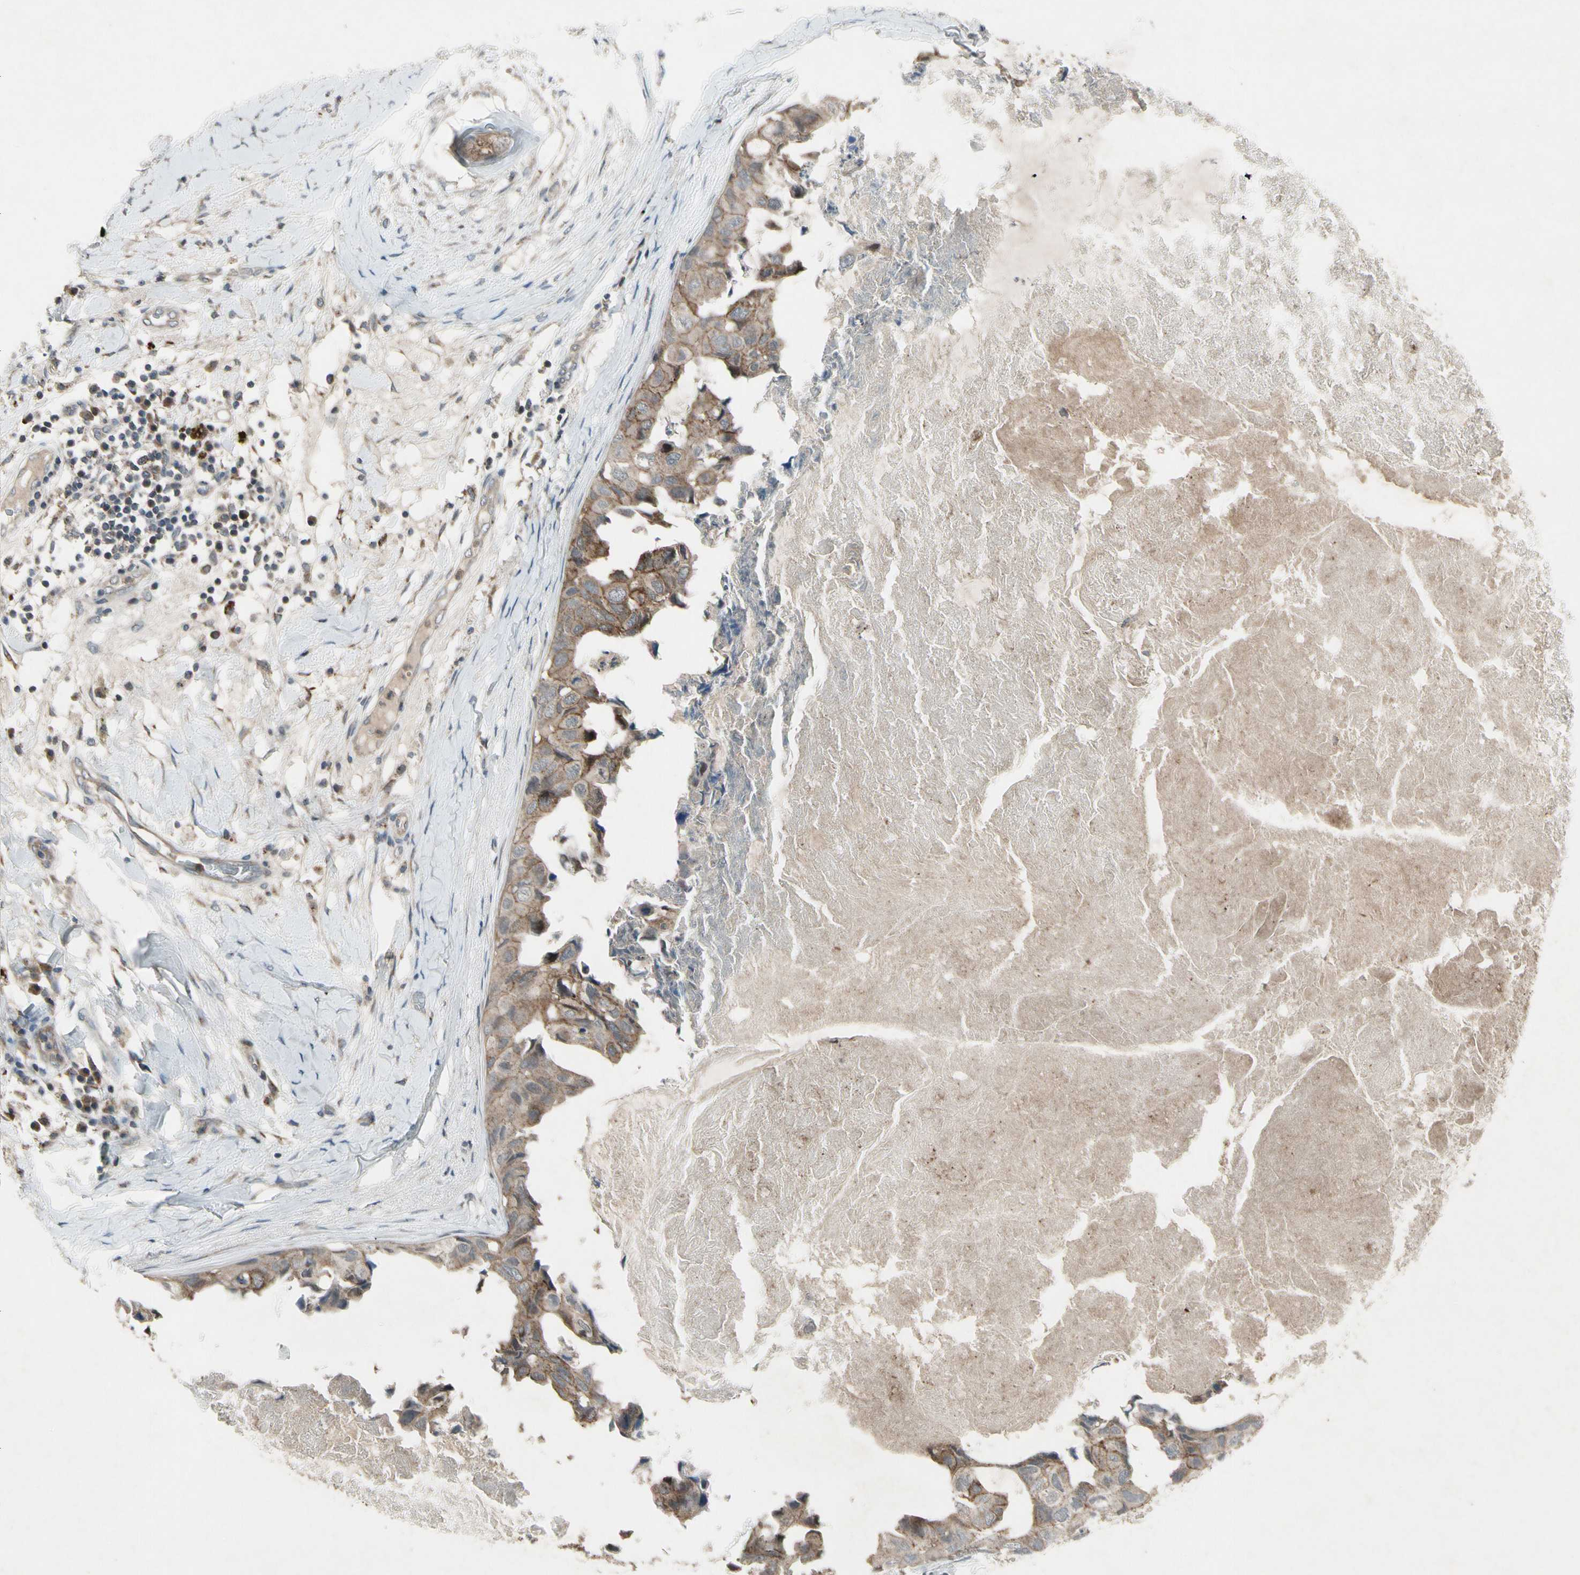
{"staining": {"intensity": "moderate", "quantity": ">75%", "location": "cytoplasmic/membranous"}, "tissue": "breast cancer", "cell_type": "Tumor cells", "image_type": "cancer", "snomed": [{"axis": "morphology", "description": "Duct carcinoma"}, {"axis": "topography", "description": "Breast"}], "caption": "Moderate cytoplasmic/membranous protein positivity is seen in about >75% of tumor cells in breast cancer (invasive ductal carcinoma).", "gene": "NMI", "patient": {"sex": "female", "age": 40}}